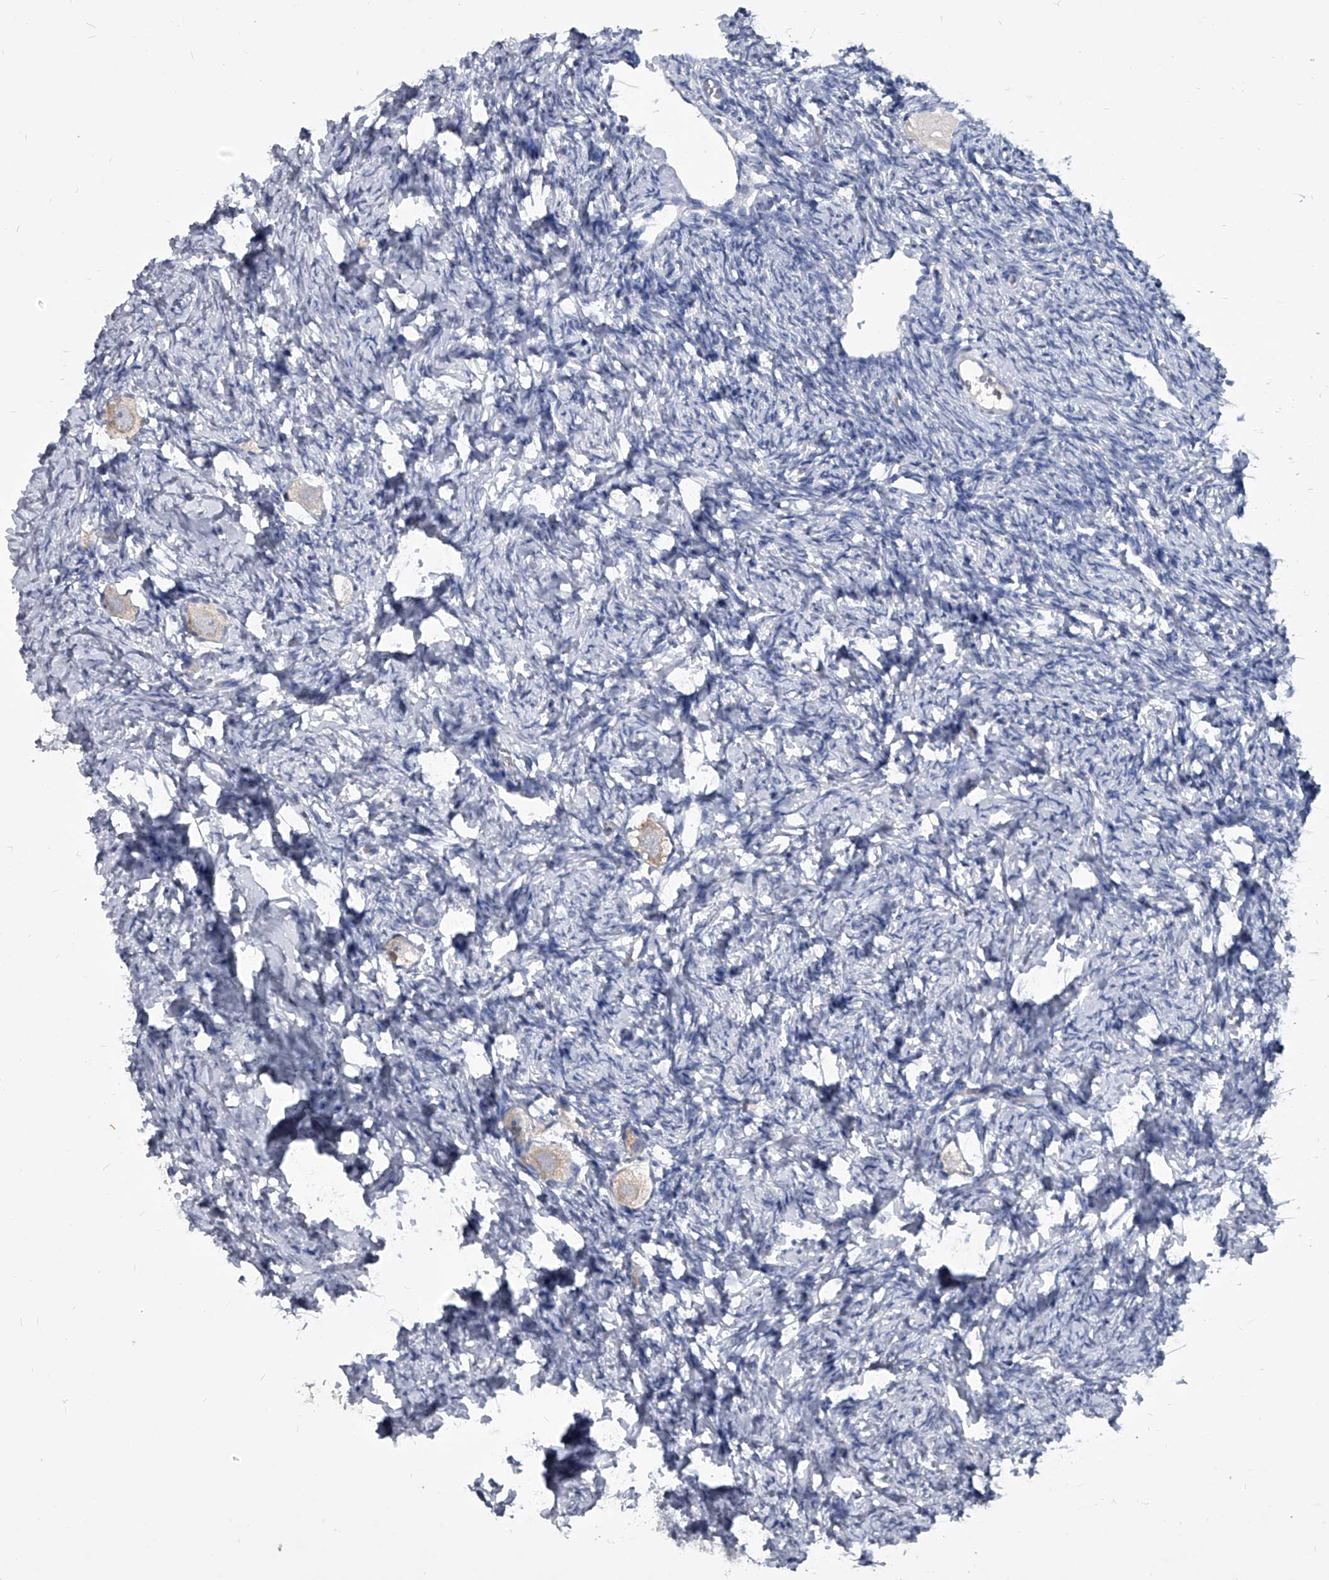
{"staining": {"intensity": "weak", "quantity": "<25%", "location": "cytoplasmic/membranous"}, "tissue": "ovary", "cell_type": "Follicle cells", "image_type": "normal", "snomed": [{"axis": "morphology", "description": "Normal tissue, NOS"}, {"axis": "topography", "description": "Ovary"}], "caption": "Immunohistochemistry (IHC) image of unremarkable ovary: ovary stained with DAB (3,3'-diaminobenzidine) reveals no significant protein expression in follicle cells.", "gene": "BCAS1", "patient": {"sex": "female", "age": 27}}